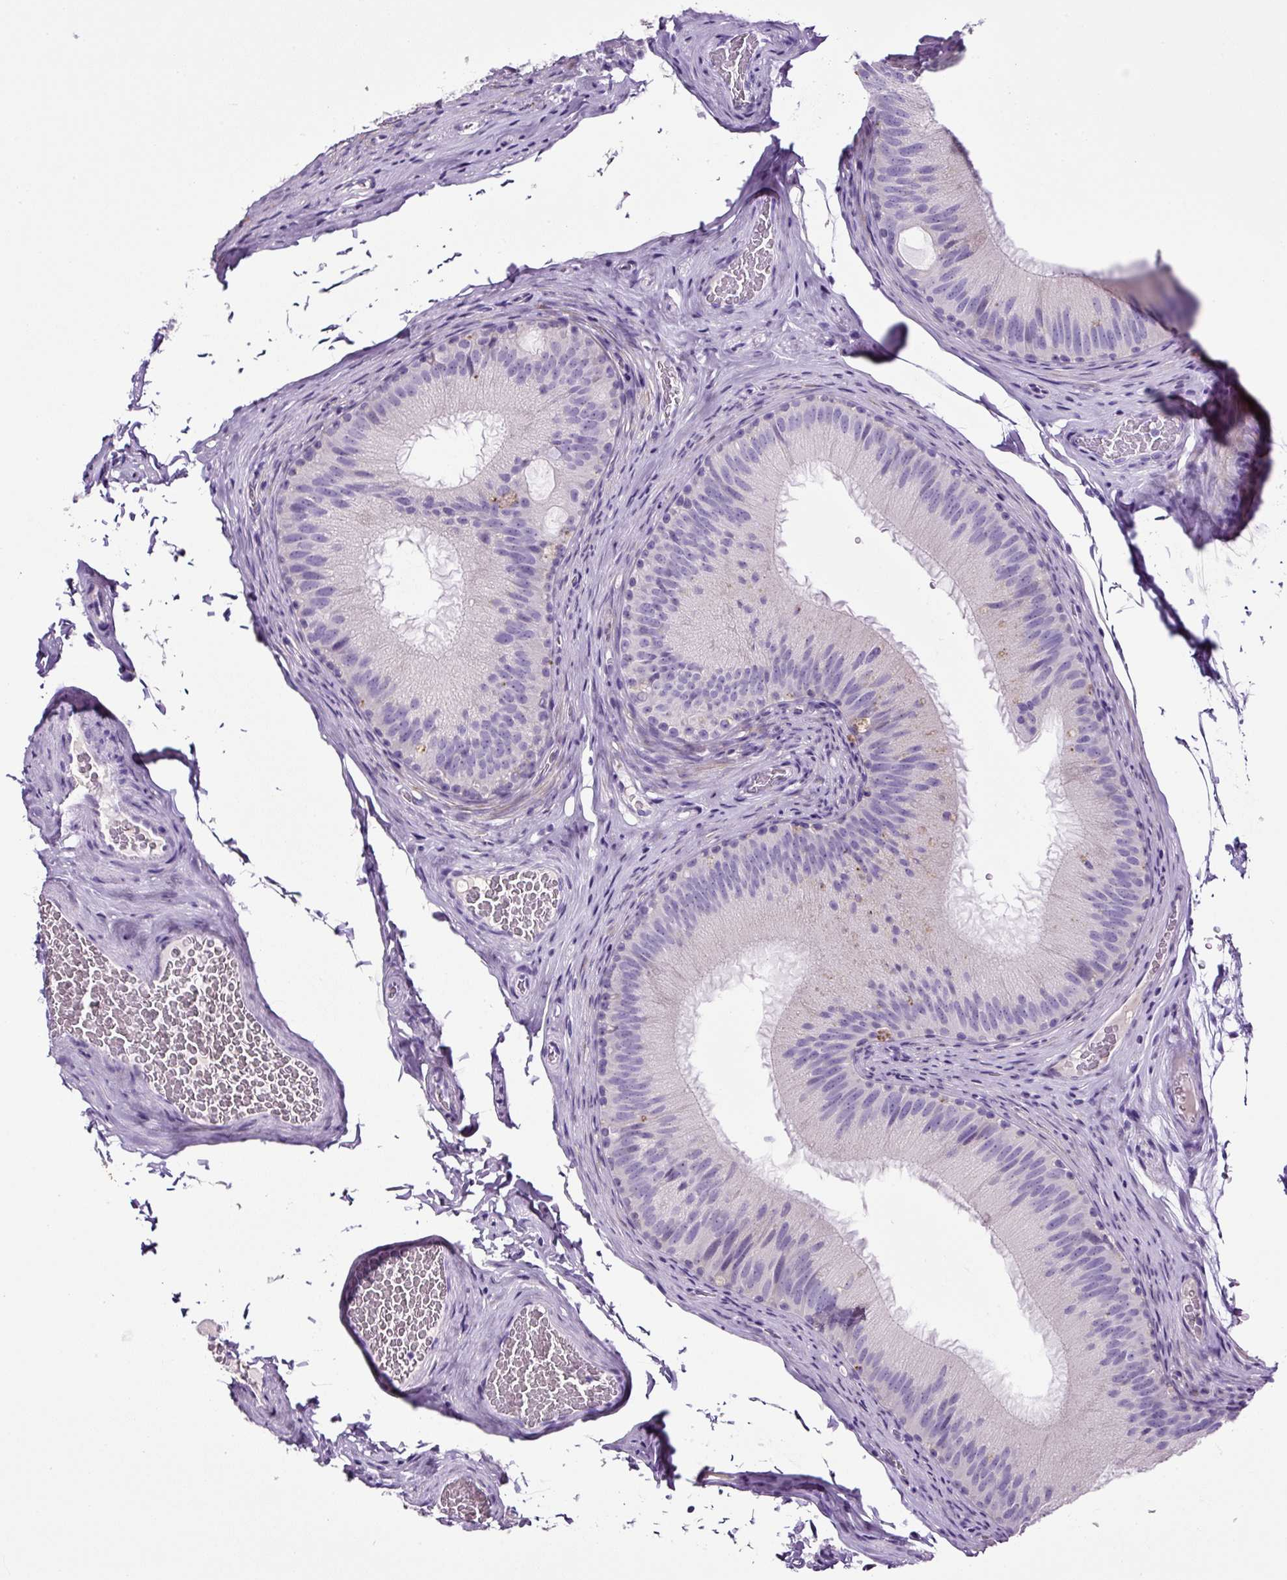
{"staining": {"intensity": "negative", "quantity": "none", "location": "none"}, "tissue": "epididymis", "cell_type": "Glandular cells", "image_type": "normal", "snomed": [{"axis": "morphology", "description": "Normal tissue, NOS"}, {"axis": "topography", "description": "Epididymis"}], "caption": "Immunohistochemical staining of normal epididymis reveals no significant expression in glandular cells.", "gene": "SP8", "patient": {"sex": "male", "age": 34}}